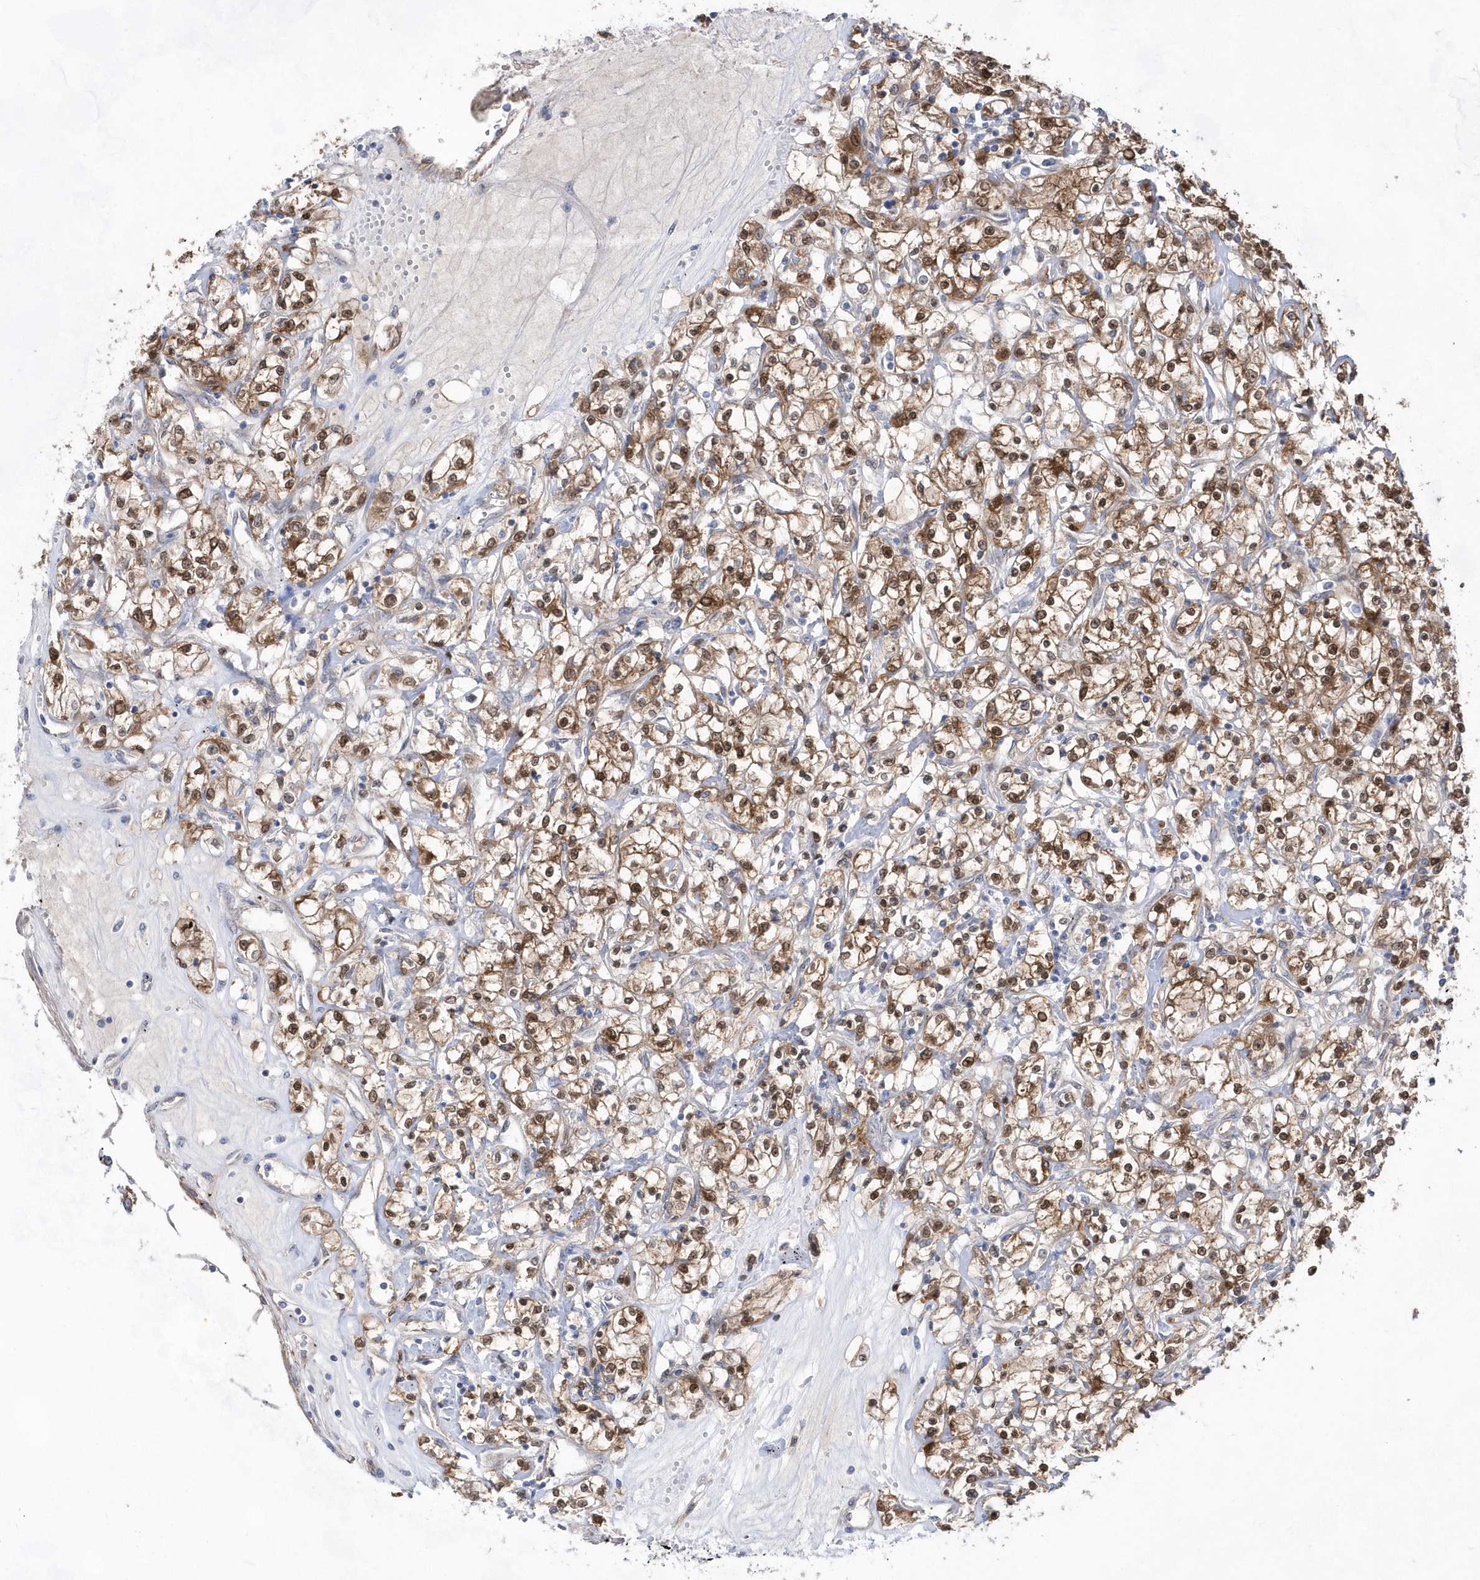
{"staining": {"intensity": "moderate", "quantity": ">75%", "location": "cytoplasmic/membranous,nuclear"}, "tissue": "renal cancer", "cell_type": "Tumor cells", "image_type": "cancer", "snomed": [{"axis": "morphology", "description": "Adenocarcinoma, NOS"}, {"axis": "topography", "description": "Kidney"}], "caption": "Immunohistochemistry image of neoplastic tissue: human renal adenocarcinoma stained using IHC demonstrates medium levels of moderate protein expression localized specifically in the cytoplasmic/membranous and nuclear of tumor cells, appearing as a cytoplasmic/membranous and nuclear brown color.", "gene": "BDH2", "patient": {"sex": "female", "age": 59}}